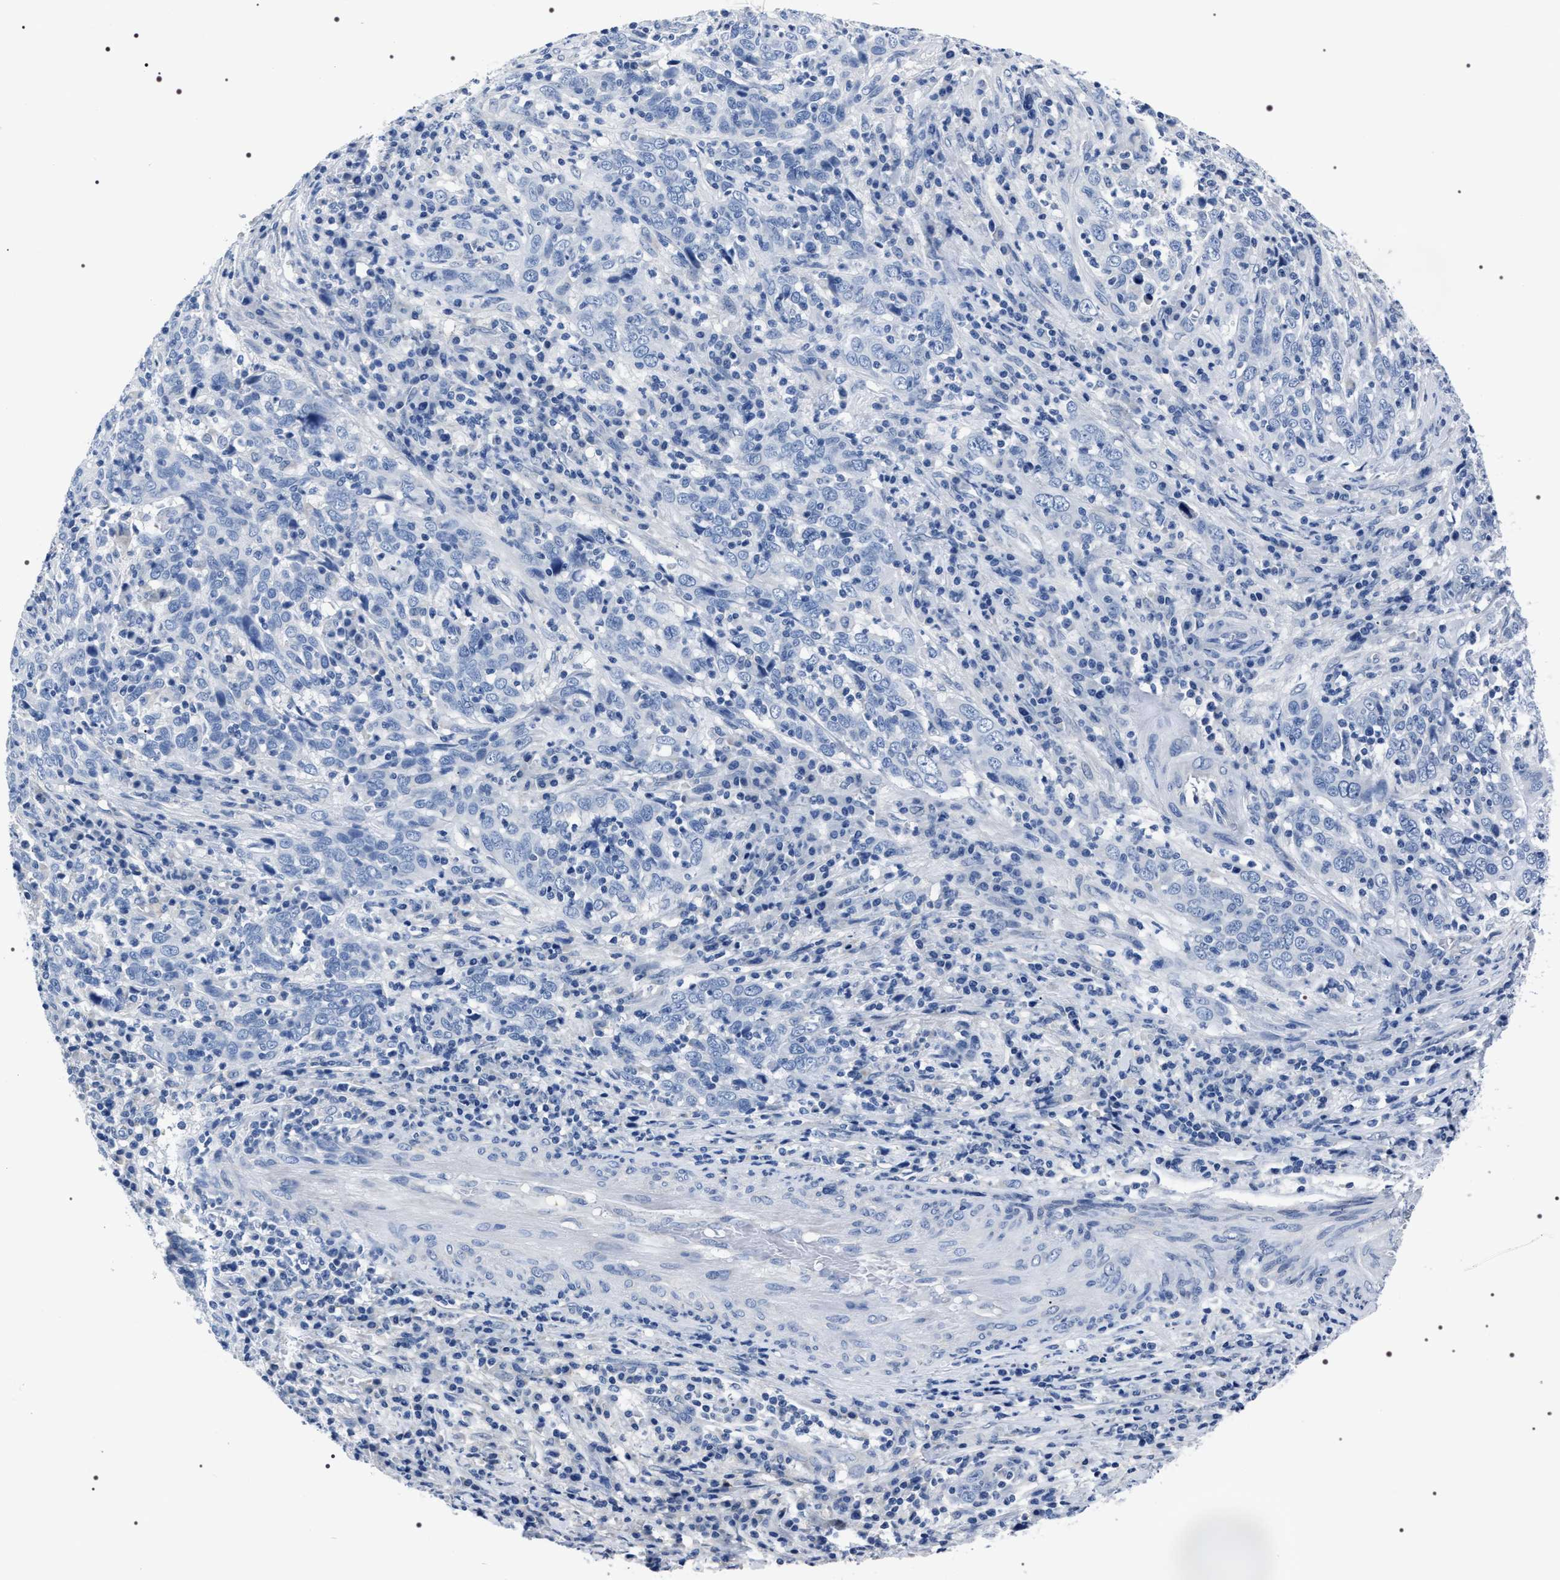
{"staining": {"intensity": "negative", "quantity": "none", "location": "none"}, "tissue": "cervical cancer", "cell_type": "Tumor cells", "image_type": "cancer", "snomed": [{"axis": "morphology", "description": "Squamous cell carcinoma, NOS"}, {"axis": "topography", "description": "Cervix"}], "caption": "Cervical cancer (squamous cell carcinoma) was stained to show a protein in brown. There is no significant positivity in tumor cells.", "gene": "ADH4", "patient": {"sex": "female", "age": 46}}